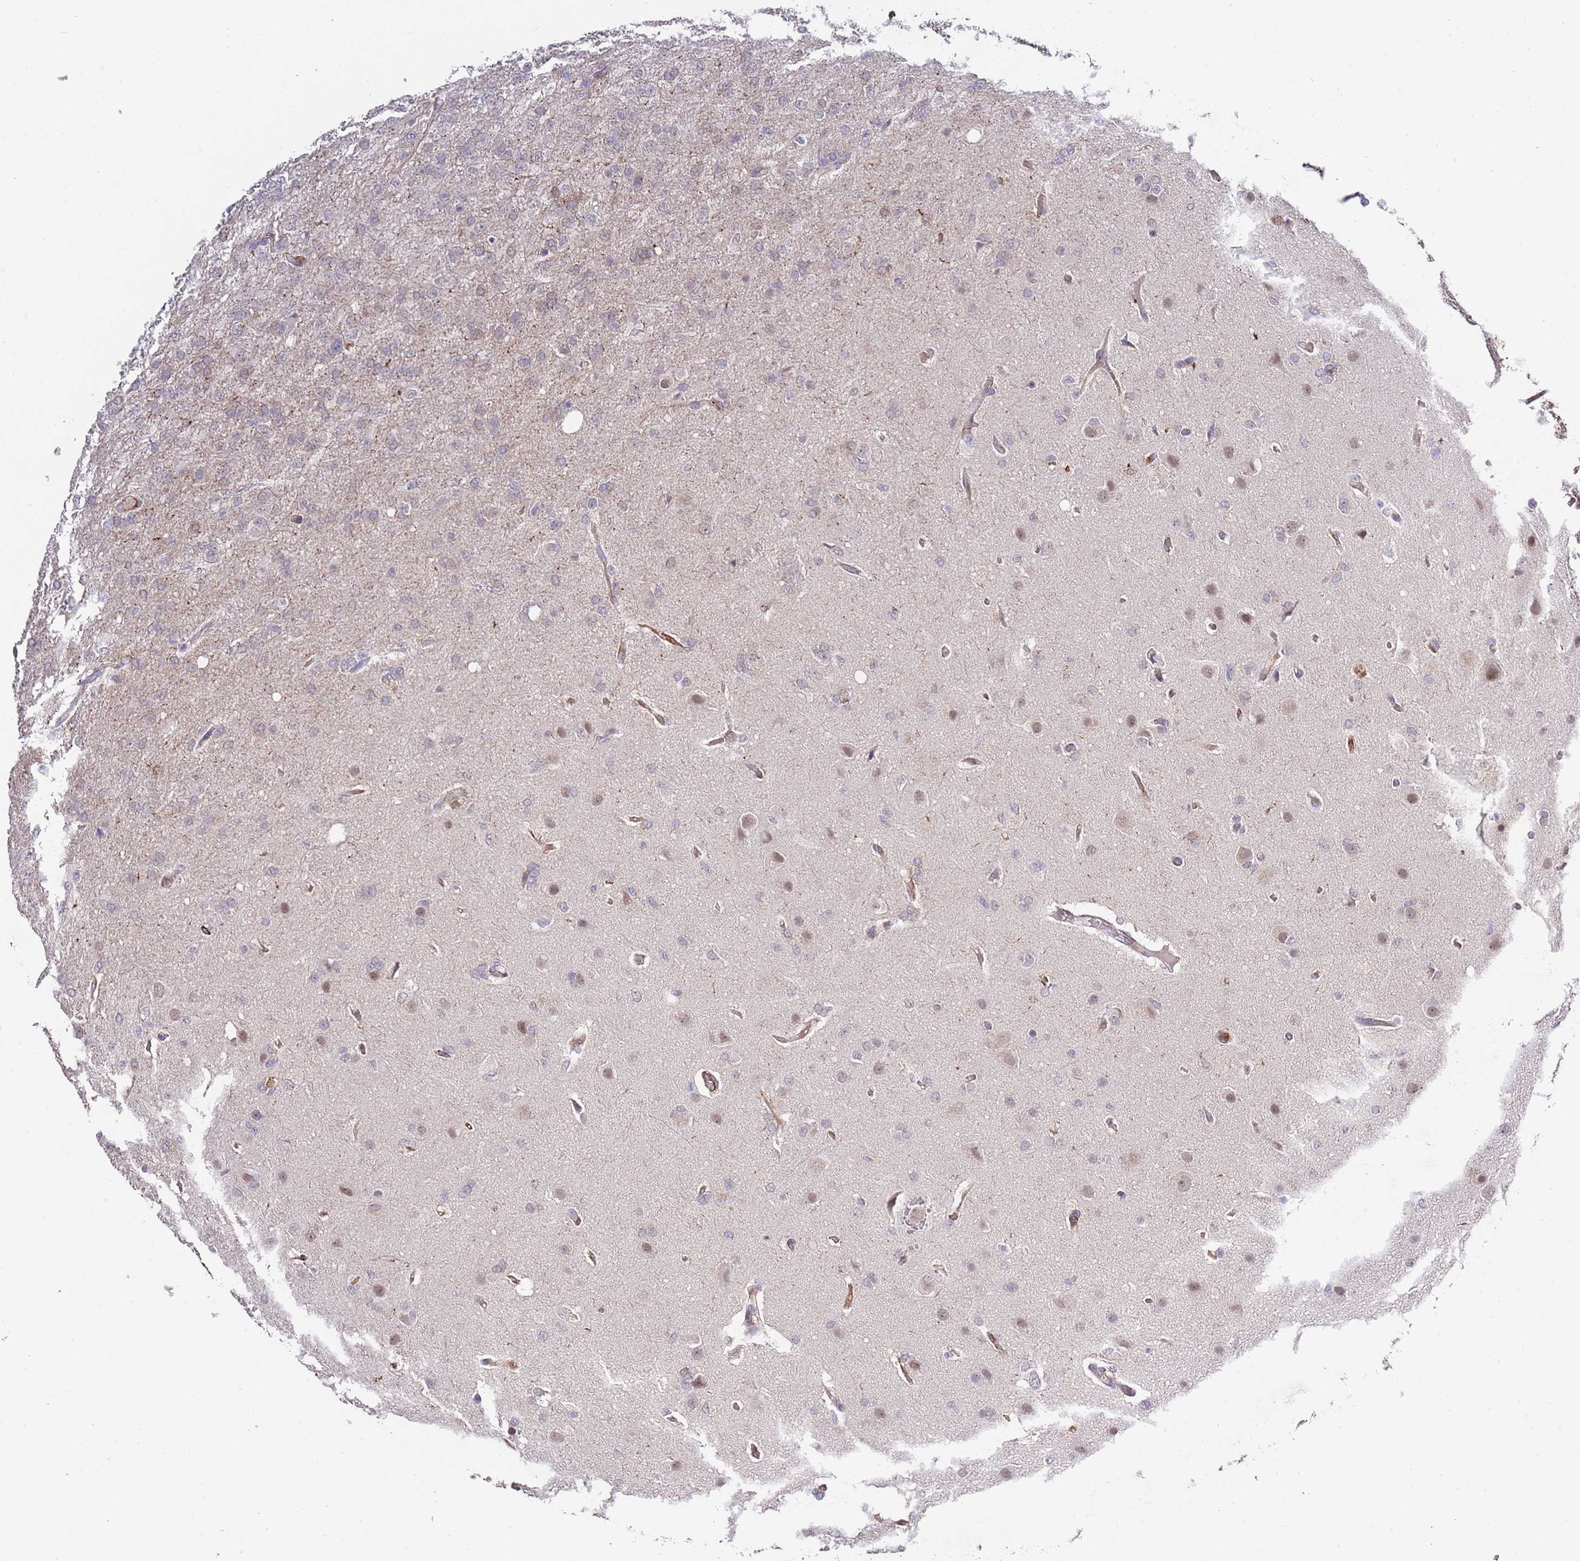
{"staining": {"intensity": "negative", "quantity": "none", "location": "none"}, "tissue": "glioma", "cell_type": "Tumor cells", "image_type": "cancer", "snomed": [{"axis": "morphology", "description": "Glioma, malignant, High grade"}, {"axis": "topography", "description": "Brain"}], "caption": "Immunohistochemistry (IHC) micrograph of neoplastic tissue: malignant glioma (high-grade) stained with DAB demonstrates no significant protein positivity in tumor cells.", "gene": "EFHD1", "patient": {"sex": "female", "age": 74}}